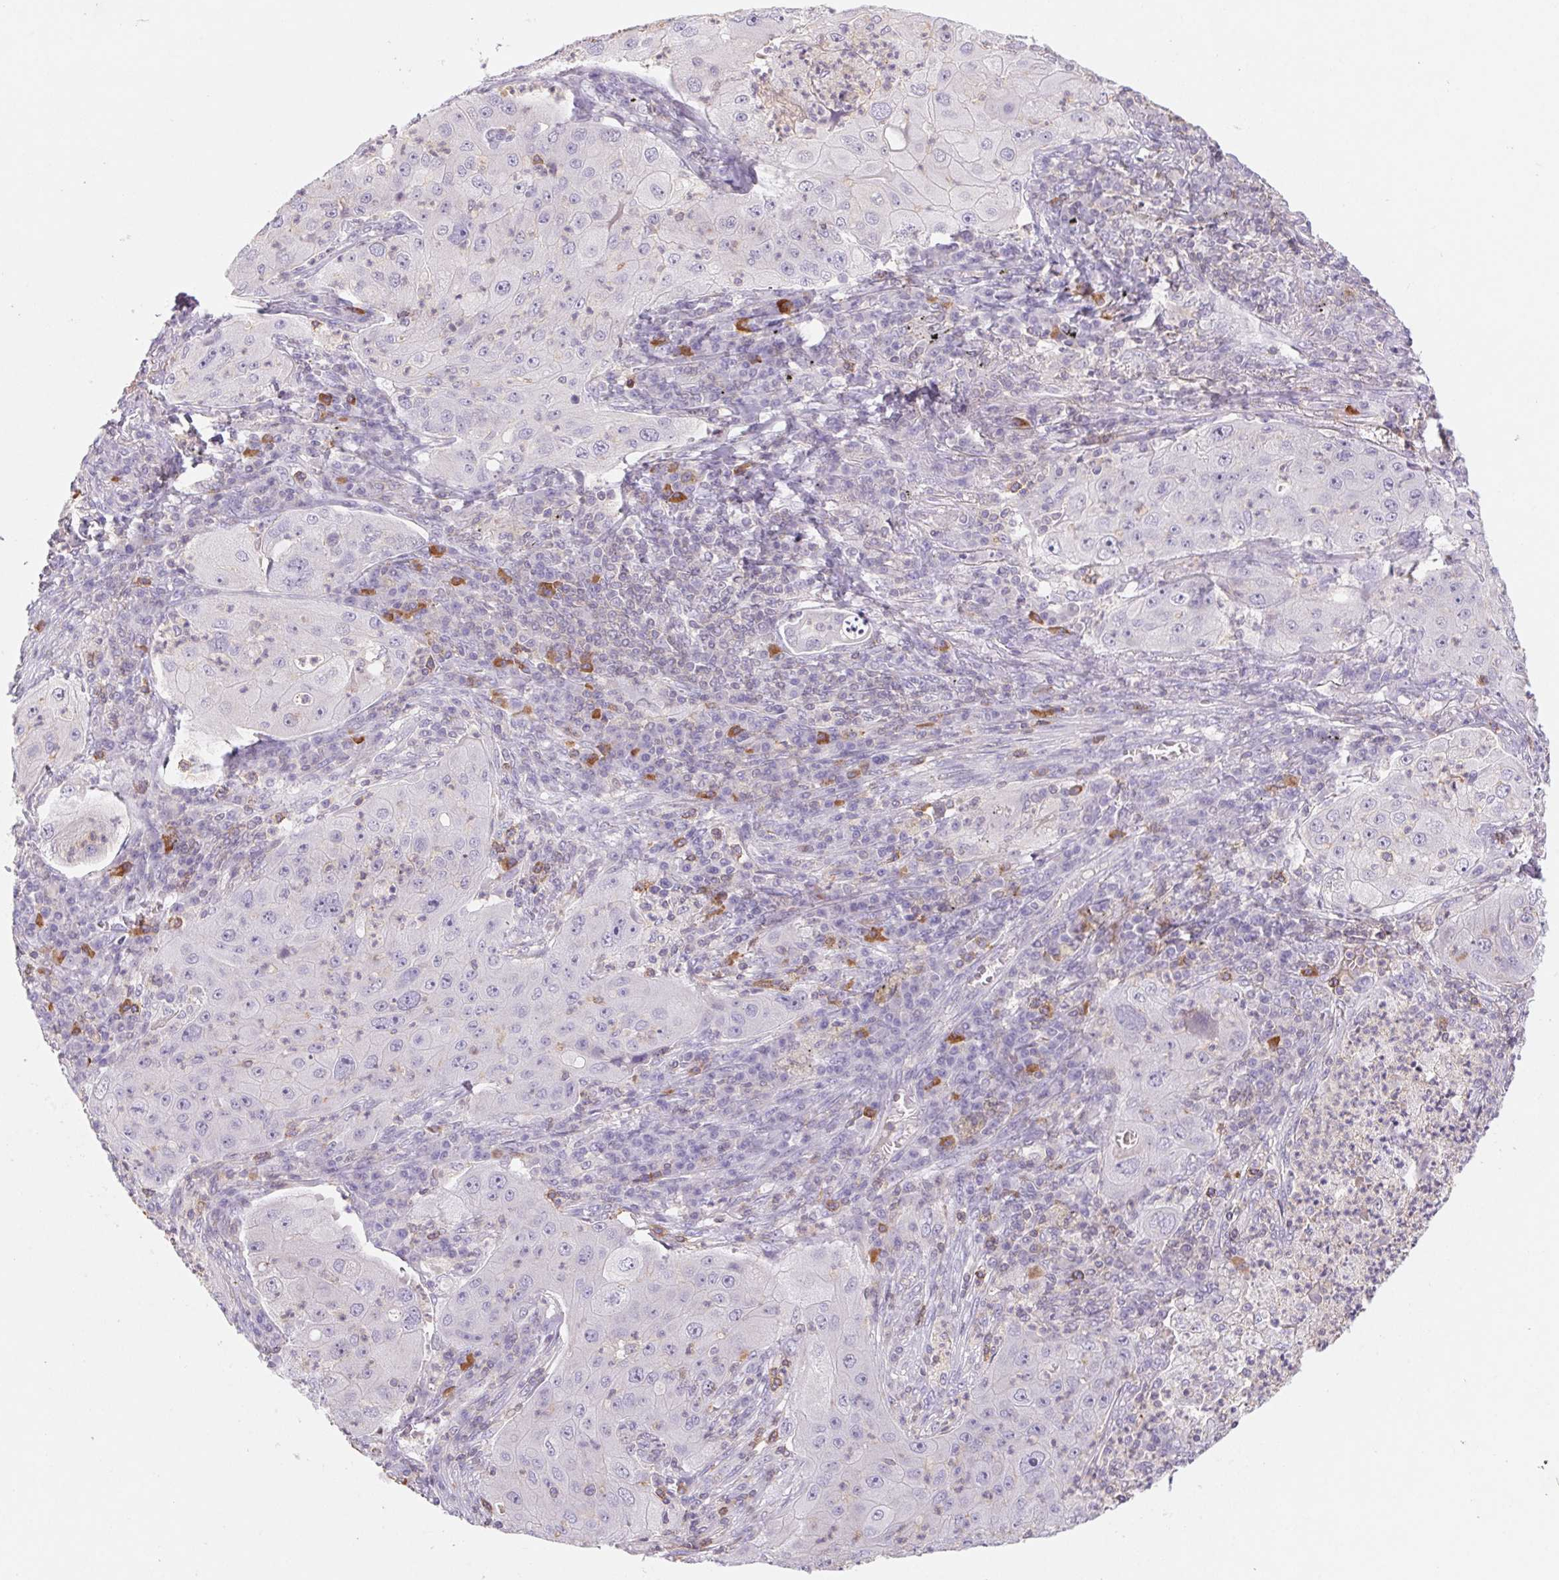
{"staining": {"intensity": "negative", "quantity": "none", "location": "none"}, "tissue": "lung cancer", "cell_type": "Tumor cells", "image_type": "cancer", "snomed": [{"axis": "morphology", "description": "Squamous cell carcinoma, NOS"}, {"axis": "topography", "description": "Lung"}], "caption": "Tumor cells show no significant protein expression in lung squamous cell carcinoma.", "gene": "KIF26A", "patient": {"sex": "female", "age": 59}}